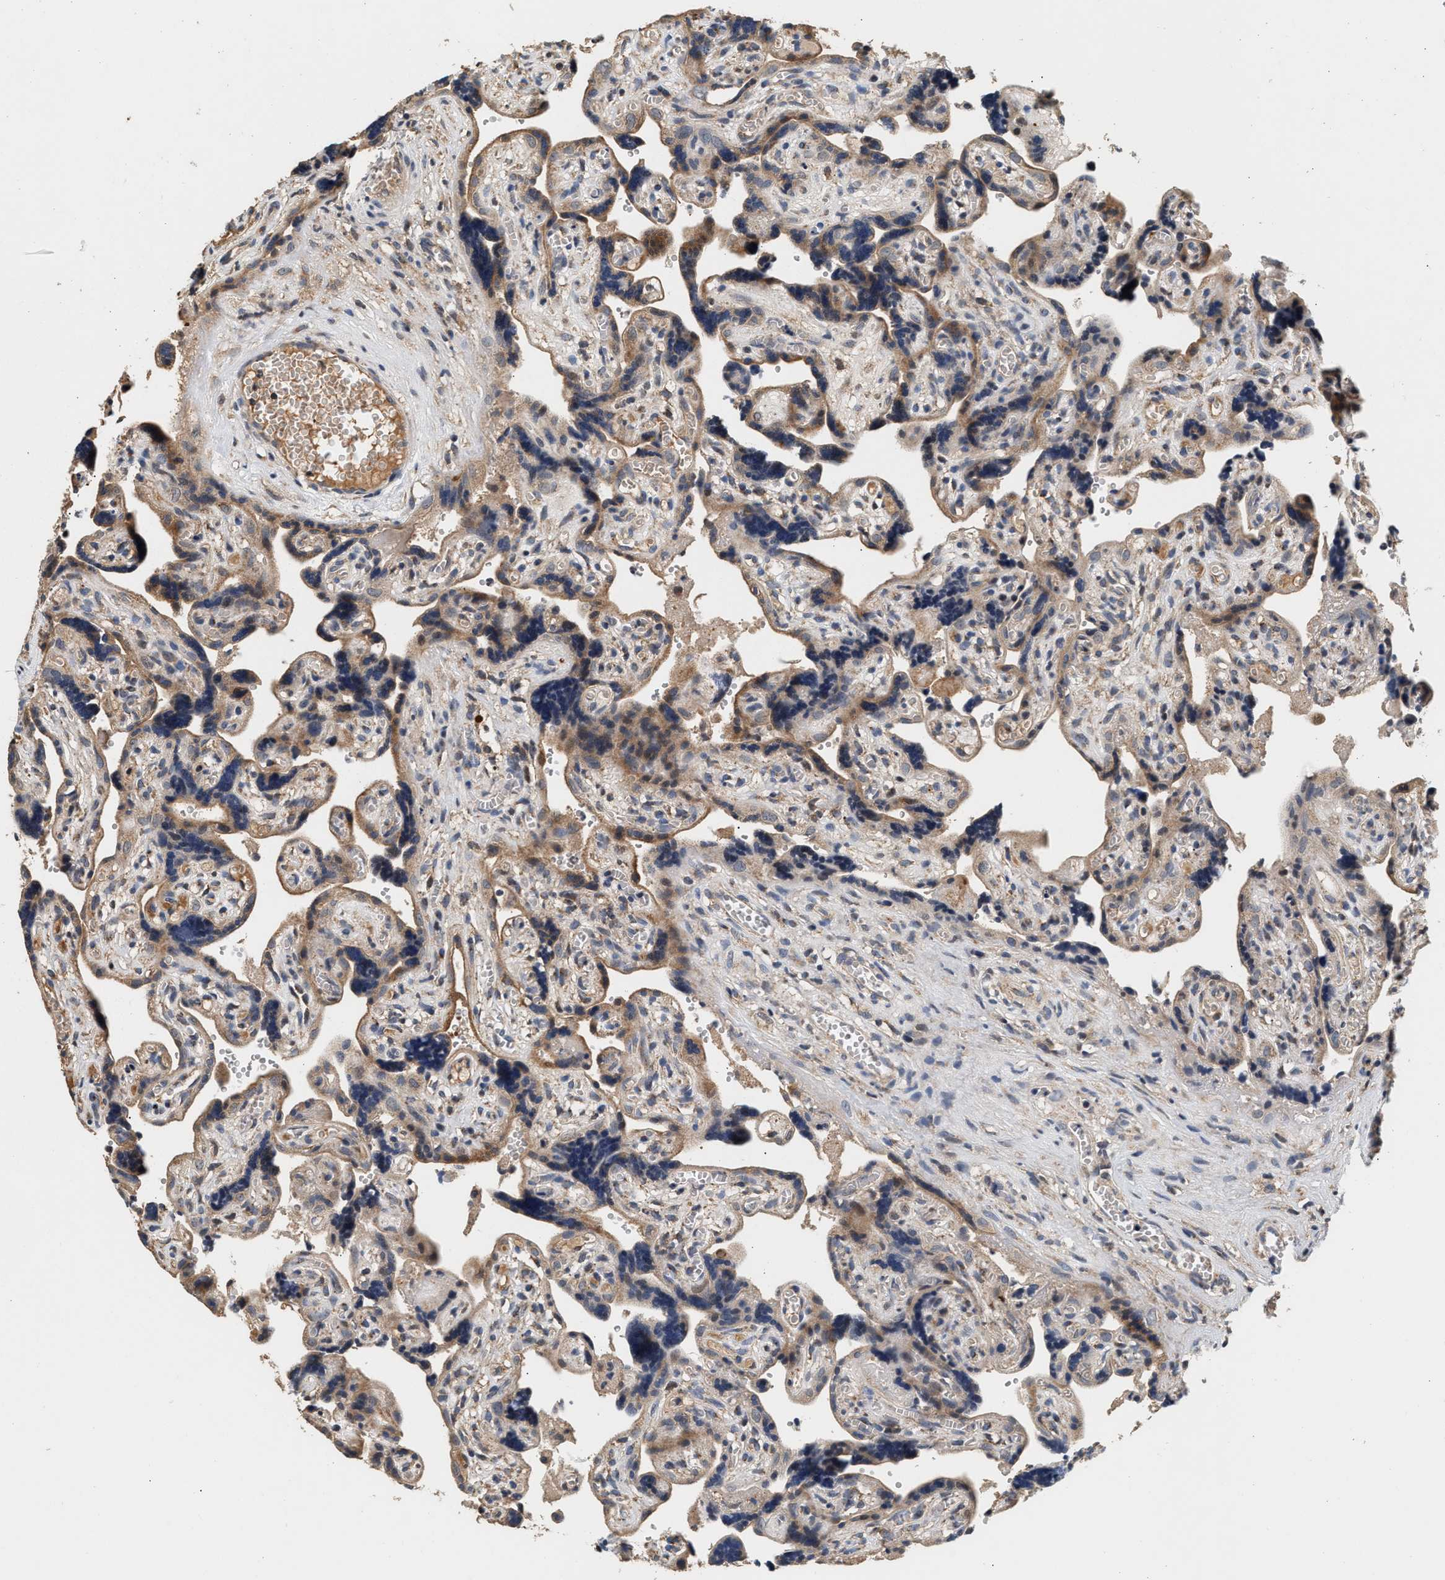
{"staining": {"intensity": "moderate", "quantity": "25%-75%", "location": "cytoplasmic/membranous"}, "tissue": "placenta", "cell_type": "Decidual cells", "image_type": "normal", "snomed": [{"axis": "morphology", "description": "Normal tissue, NOS"}, {"axis": "topography", "description": "Placenta"}], "caption": "A brown stain shows moderate cytoplasmic/membranous positivity of a protein in decidual cells of benign placenta. (DAB (3,3'-diaminobenzidine) IHC, brown staining for protein, blue staining for nuclei).", "gene": "PTGR3", "patient": {"sex": "female", "age": 30}}